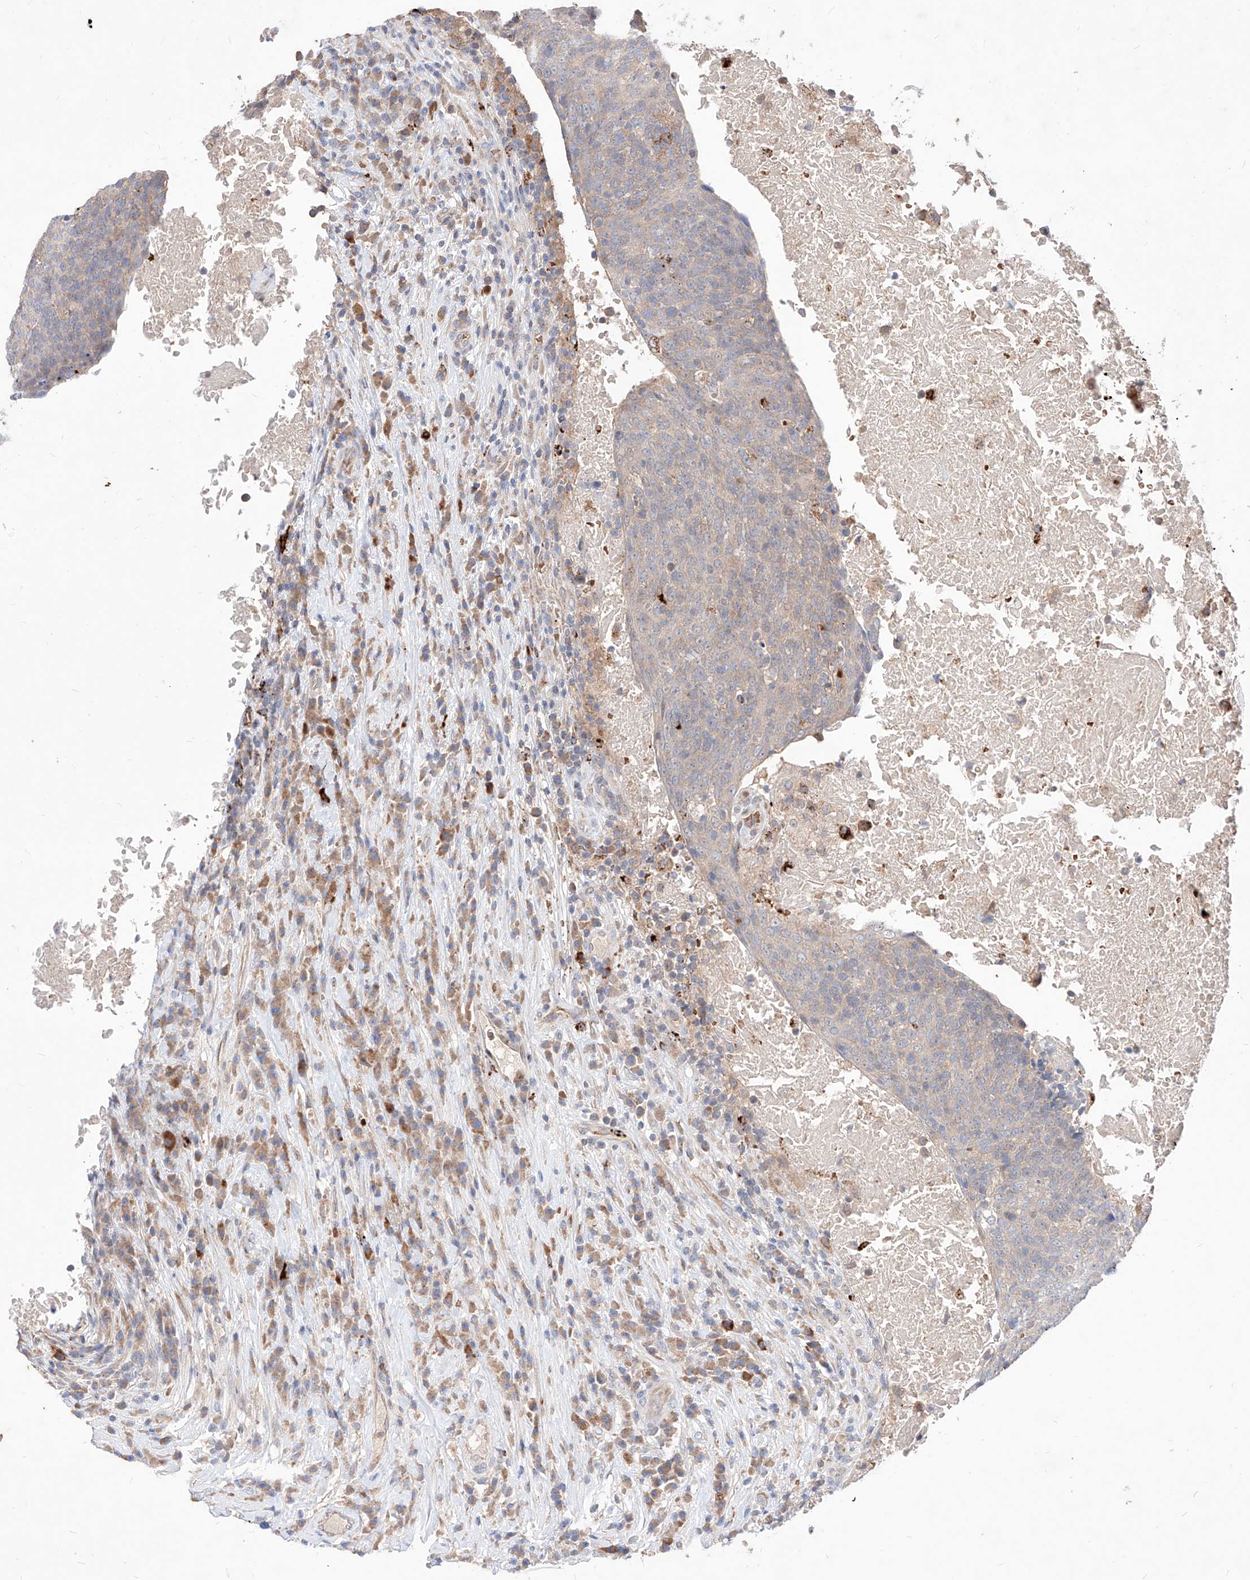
{"staining": {"intensity": "negative", "quantity": "none", "location": "none"}, "tissue": "head and neck cancer", "cell_type": "Tumor cells", "image_type": "cancer", "snomed": [{"axis": "morphology", "description": "Squamous cell carcinoma, NOS"}, {"axis": "morphology", "description": "Squamous cell carcinoma, metastatic, NOS"}, {"axis": "topography", "description": "Lymph node"}, {"axis": "topography", "description": "Head-Neck"}], "caption": "This is a histopathology image of immunohistochemistry (IHC) staining of metastatic squamous cell carcinoma (head and neck), which shows no expression in tumor cells.", "gene": "TSNAX", "patient": {"sex": "male", "age": 62}}